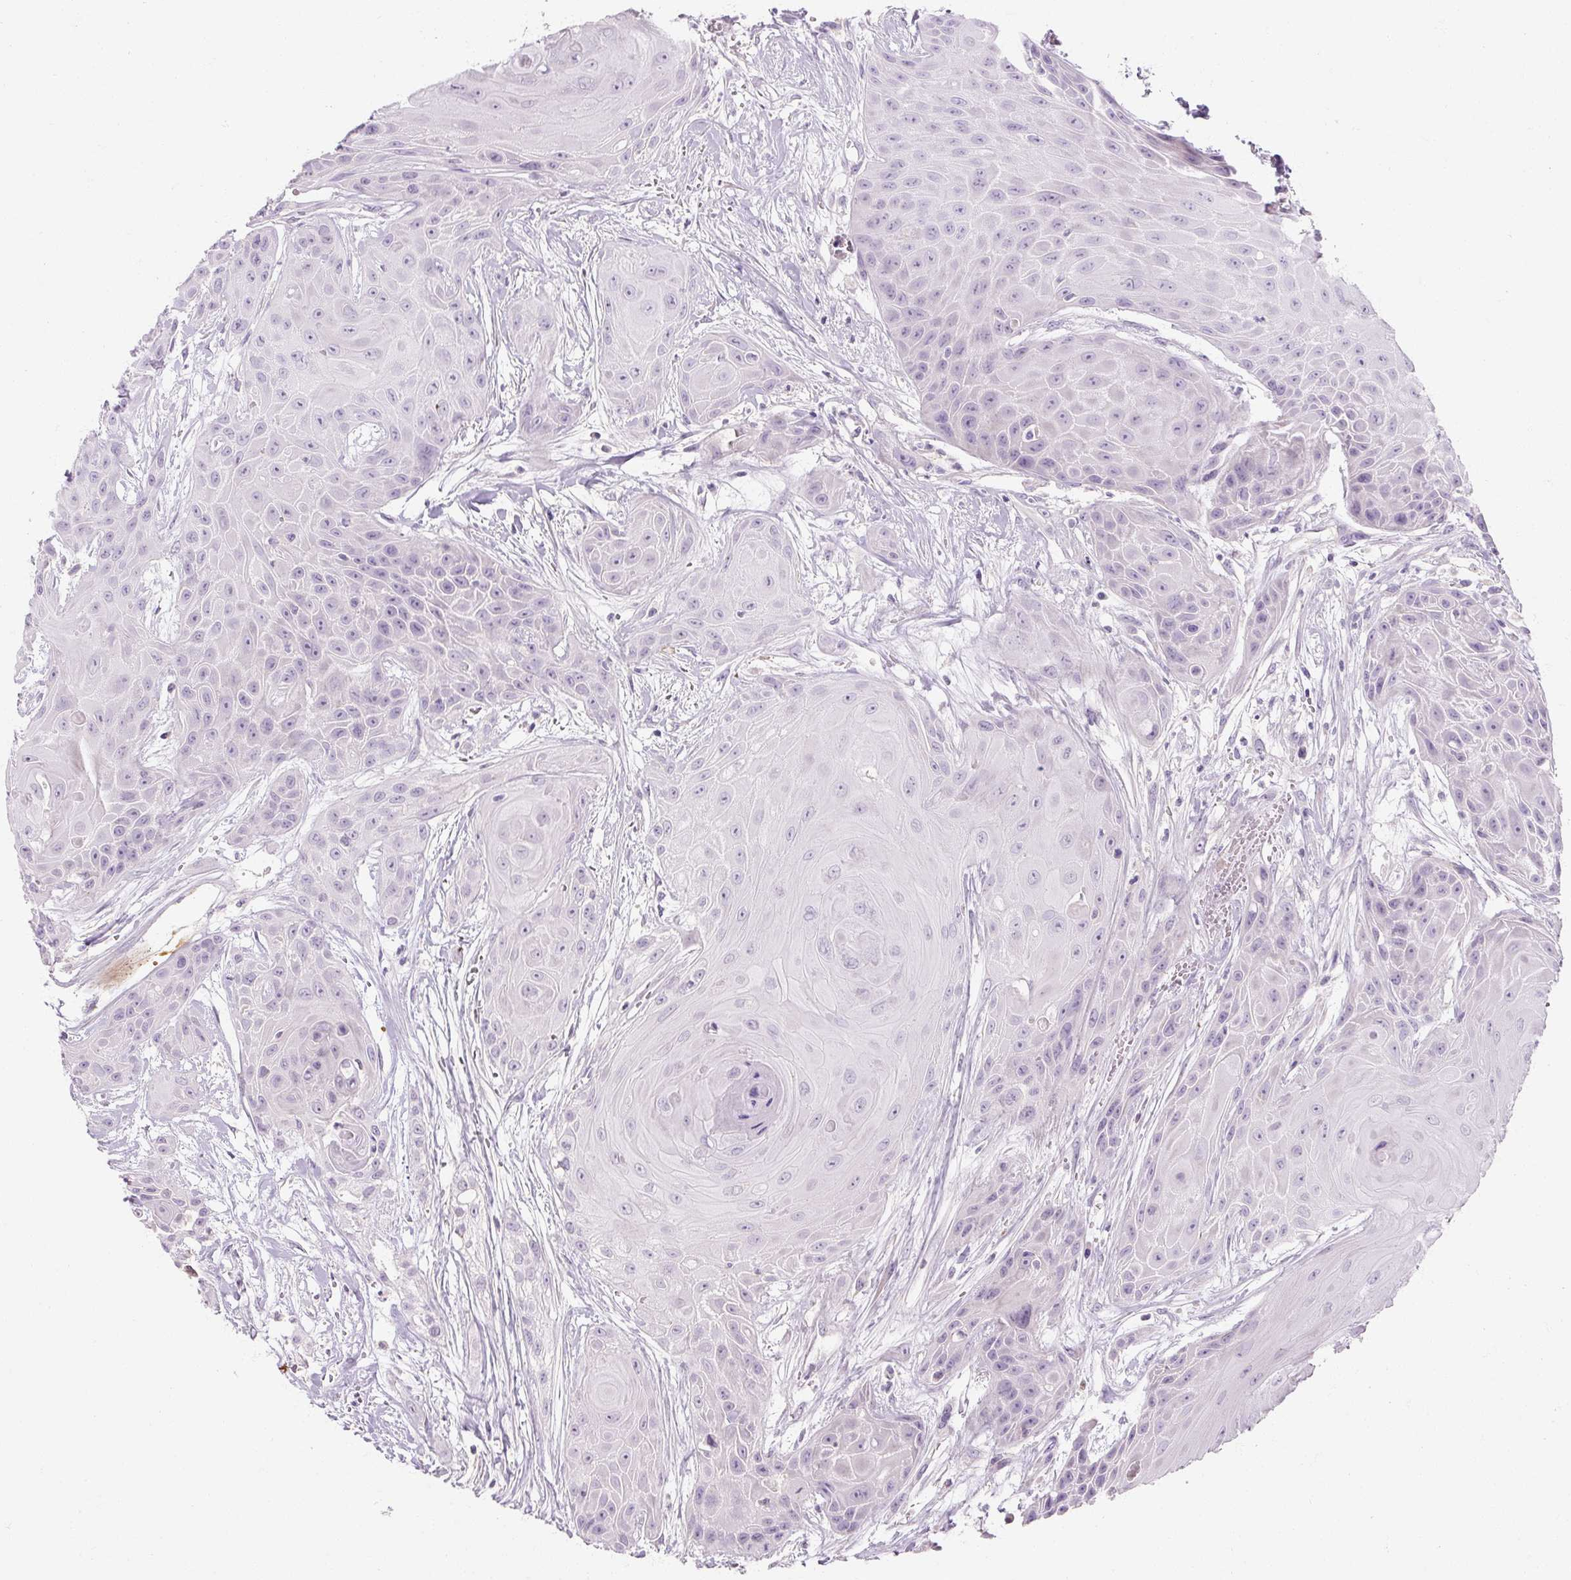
{"staining": {"intensity": "negative", "quantity": "none", "location": "none"}, "tissue": "head and neck cancer", "cell_type": "Tumor cells", "image_type": "cancer", "snomed": [{"axis": "morphology", "description": "Squamous cell carcinoma, NOS"}, {"axis": "topography", "description": "Head-Neck"}], "caption": "IHC of human head and neck squamous cell carcinoma demonstrates no positivity in tumor cells.", "gene": "NFE2L3", "patient": {"sex": "female", "age": 73}}